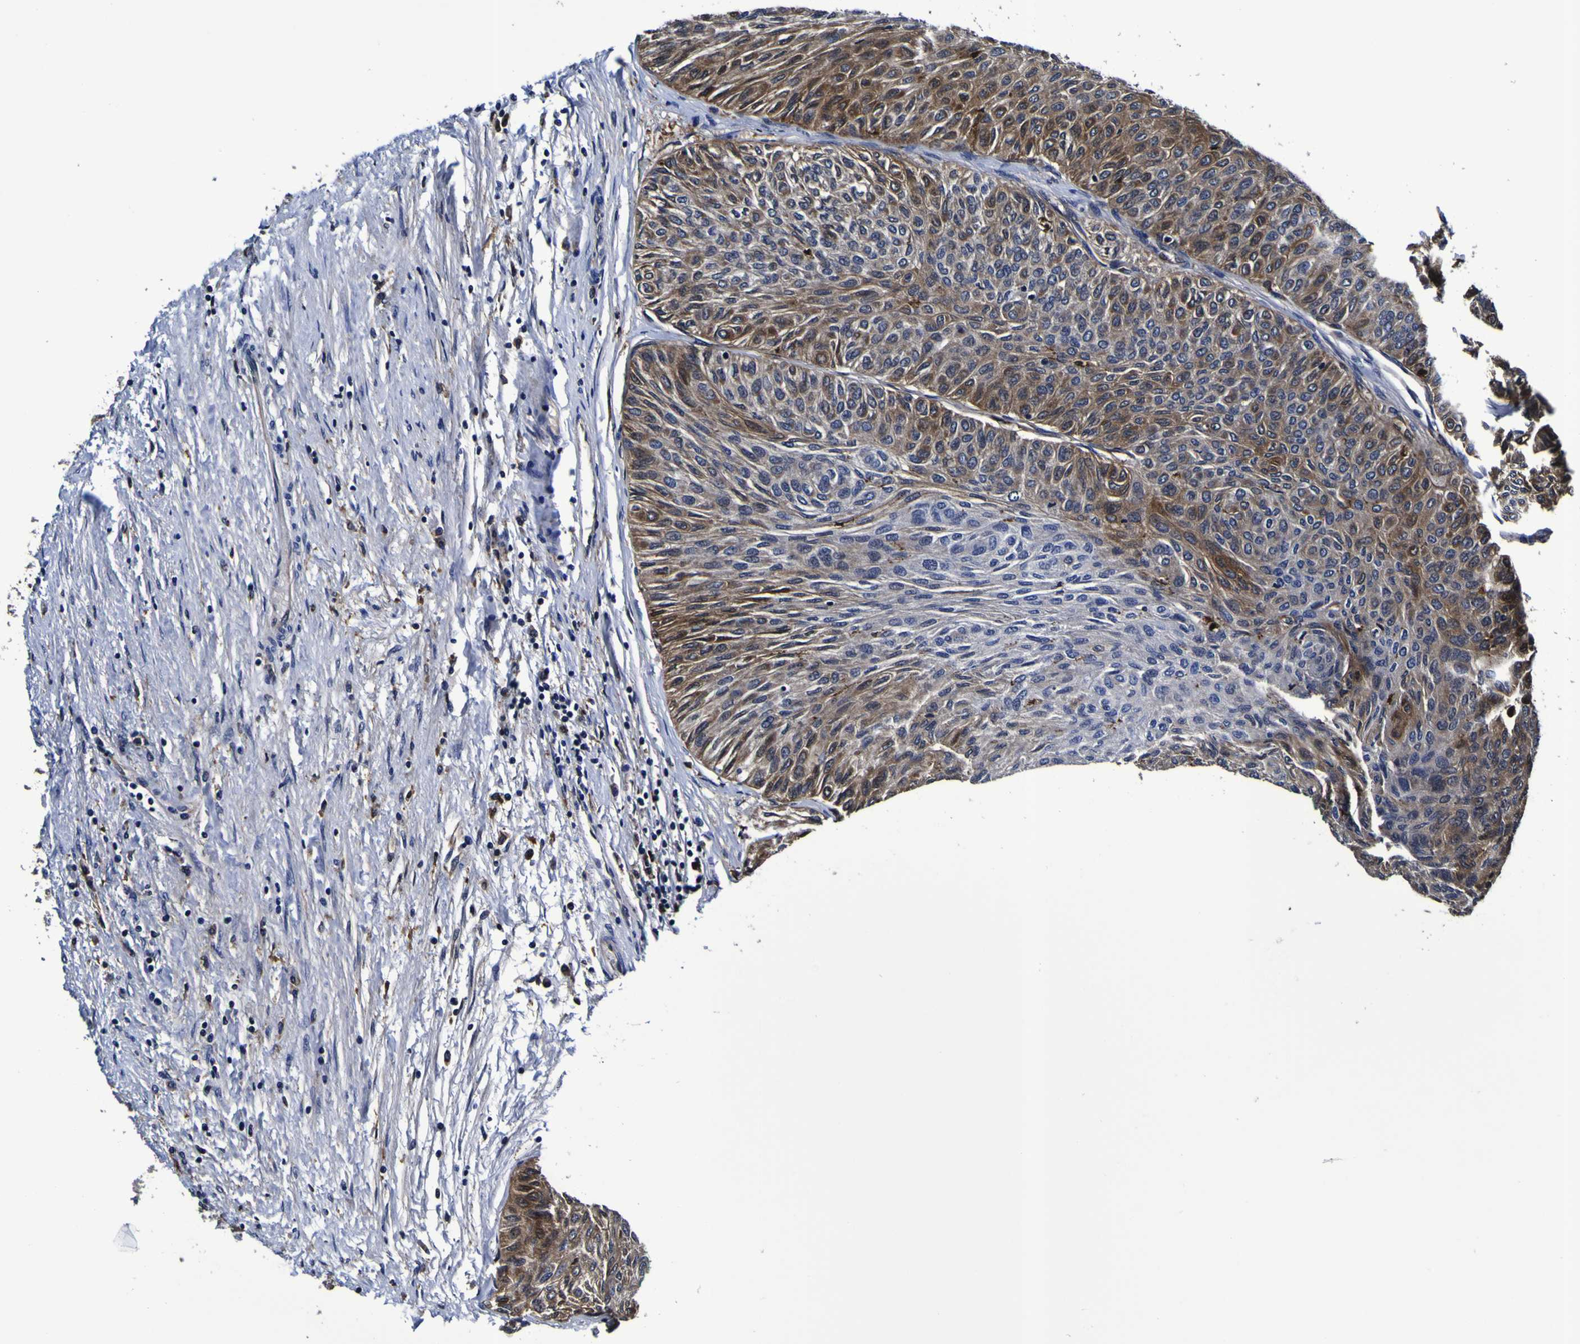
{"staining": {"intensity": "weak", "quantity": "25%-75%", "location": "cytoplasmic/membranous"}, "tissue": "urothelial cancer", "cell_type": "Tumor cells", "image_type": "cancer", "snomed": [{"axis": "morphology", "description": "Urothelial carcinoma, Low grade"}, {"axis": "topography", "description": "Urinary bladder"}], "caption": "Immunohistochemical staining of low-grade urothelial carcinoma reveals low levels of weak cytoplasmic/membranous expression in about 25%-75% of tumor cells.", "gene": "GPX1", "patient": {"sex": "male", "age": 78}}